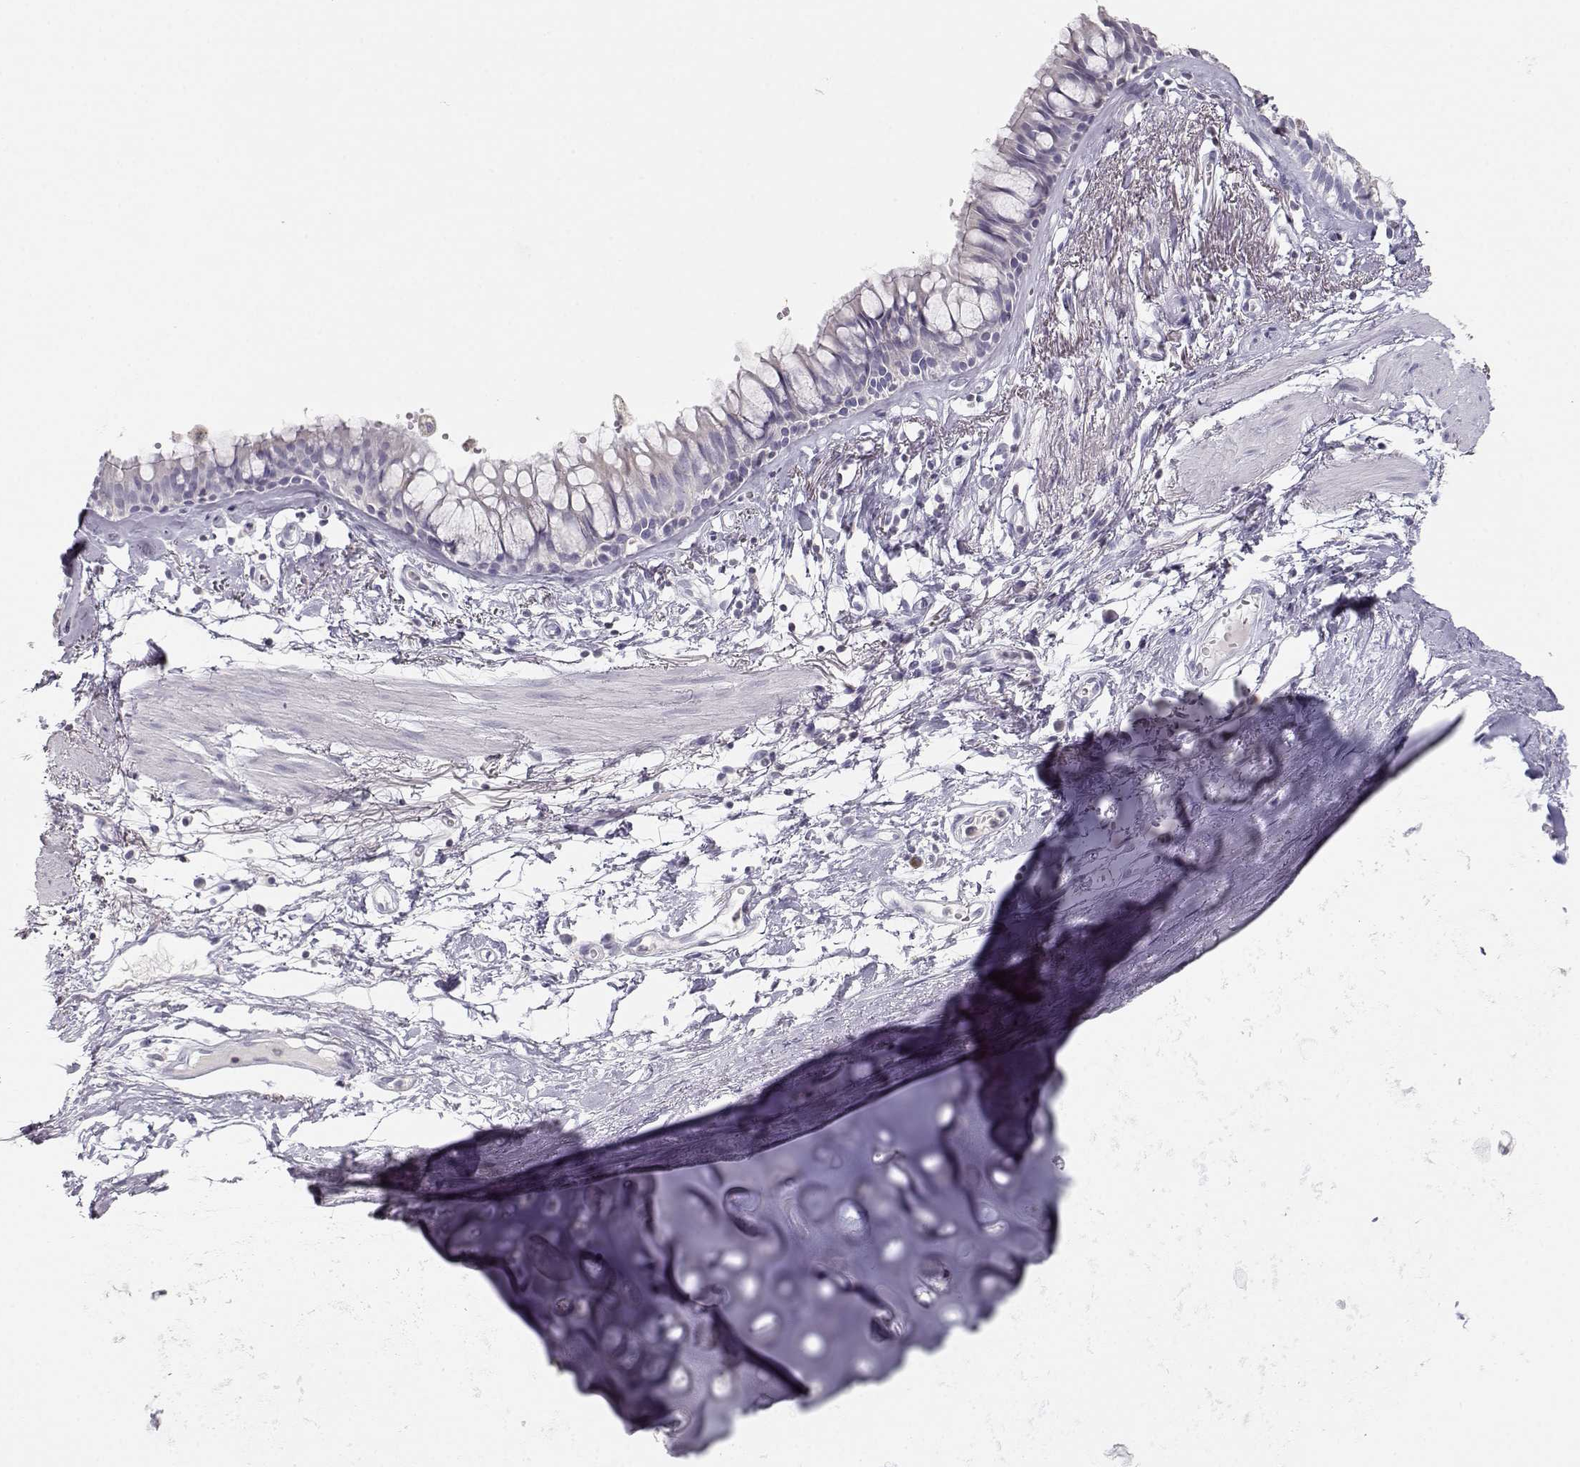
{"staining": {"intensity": "negative", "quantity": "none", "location": "none"}, "tissue": "bronchus", "cell_type": "Respiratory epithelial cells", "image_type": "normal", "snomed": [{"axis": "morphology", "description": "Normal tissue, NOS"}, {"axis": "morphology", "description": "Squamous cell carcinoma, NOS"}, {"axis": "topography", "description": "Cartilage tissue"}, {"axis": "topography", "description": "Bronchus"}], "caption": "This micrograph is of benign bronchus stained with IHC to label a protein in brown with the nuclei are counter-stained blue. There is no expression in respiratory epithelial cells.", "gene": "FAM166A", "patient": {"sex": "male", "age": 72}}